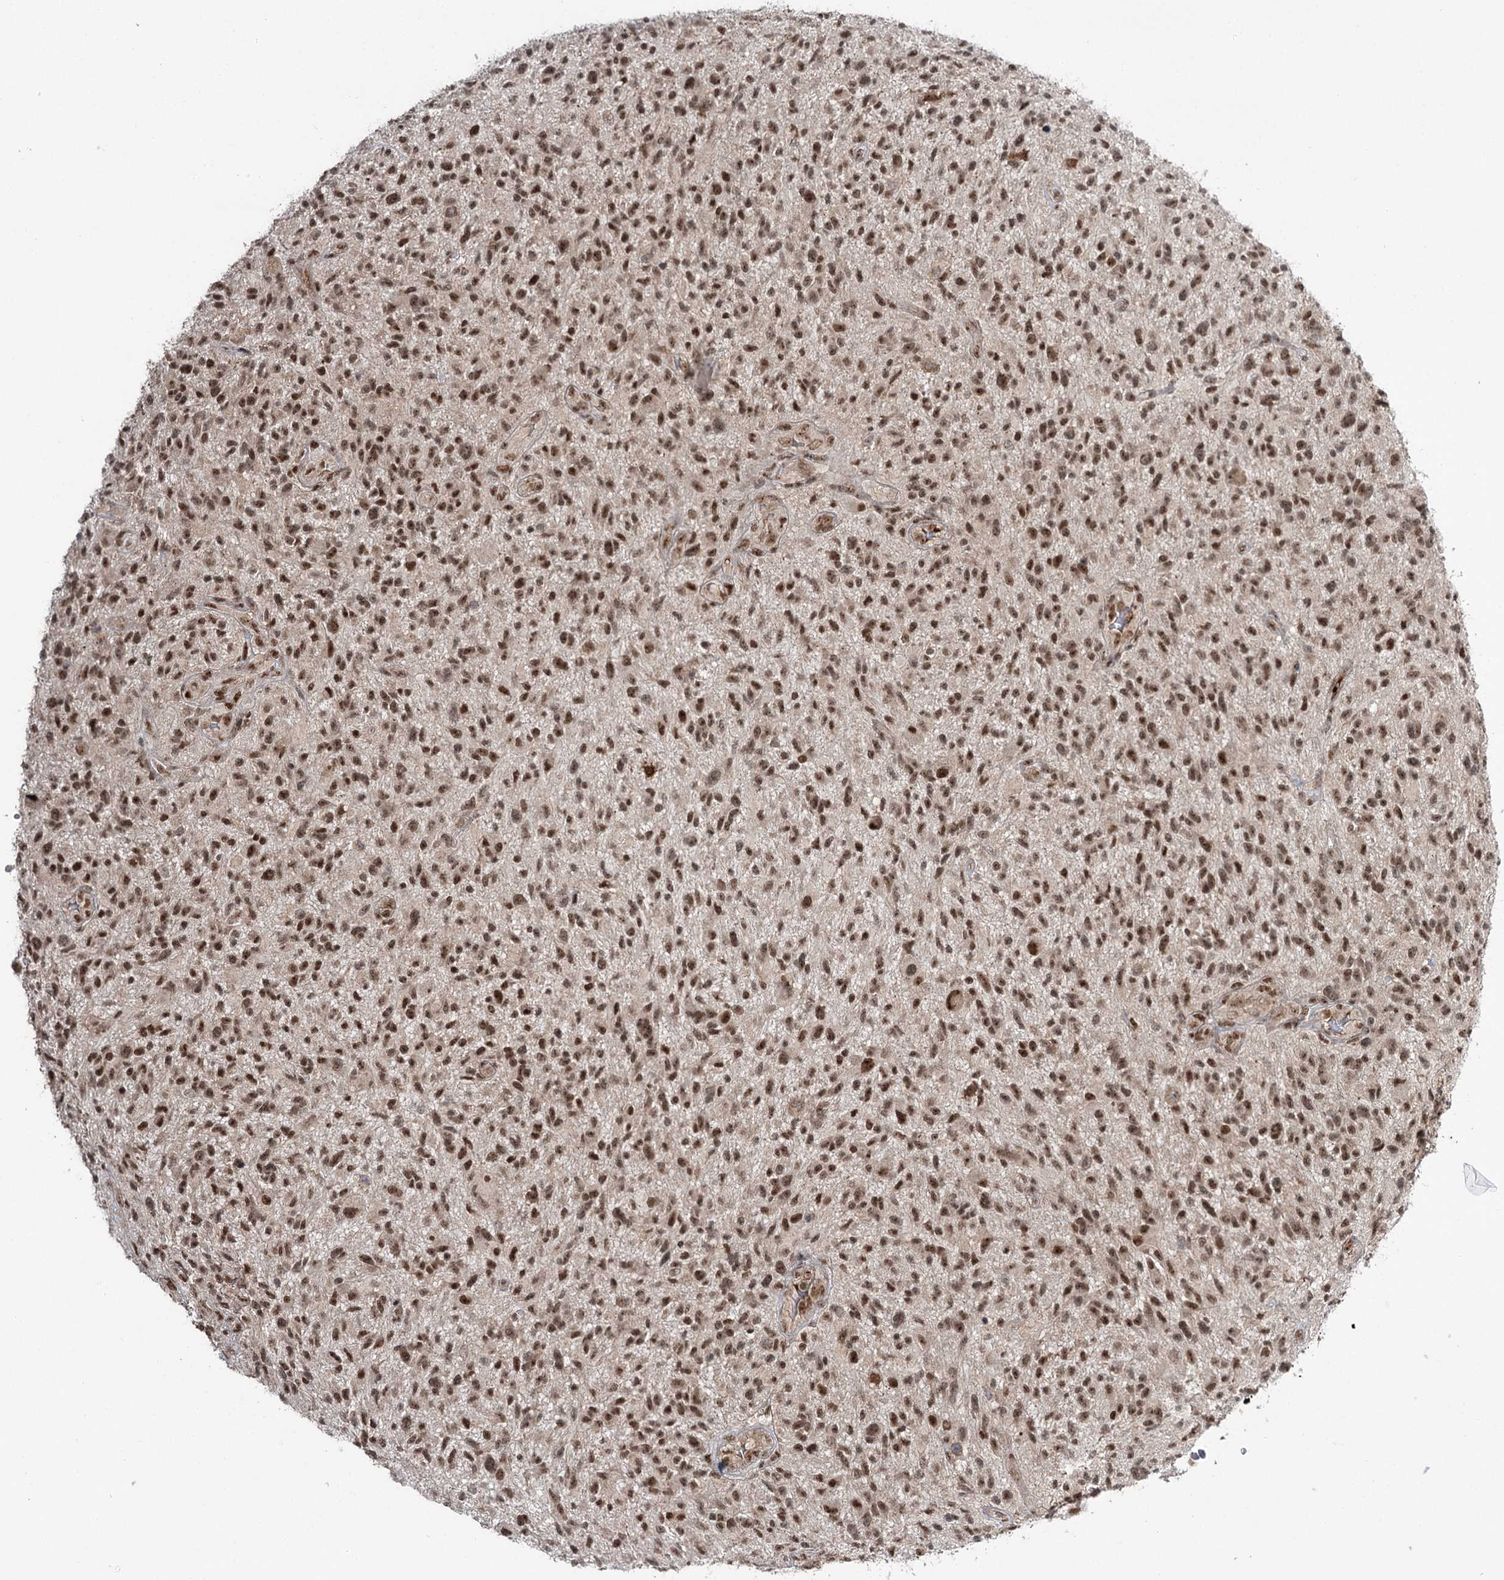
{"staining": {"intensity": "moderate", "quantity": ">75%", "location": "nuclear"}, "tissue": "glioma", "cell_type": "Tumor cells", "image_type": "cancer", "snomed": [{"axis": "morphology", "description": "Glioma, malignant, High grade"}, {"axis": "topography", "description": "Brain"}], "caption": "Glioma tissue demonstrates moderate nuclear expression in approximately >75% of tumor cells", "gene": "ERCC3", "patient": {"sex": "male", "age": 47}}